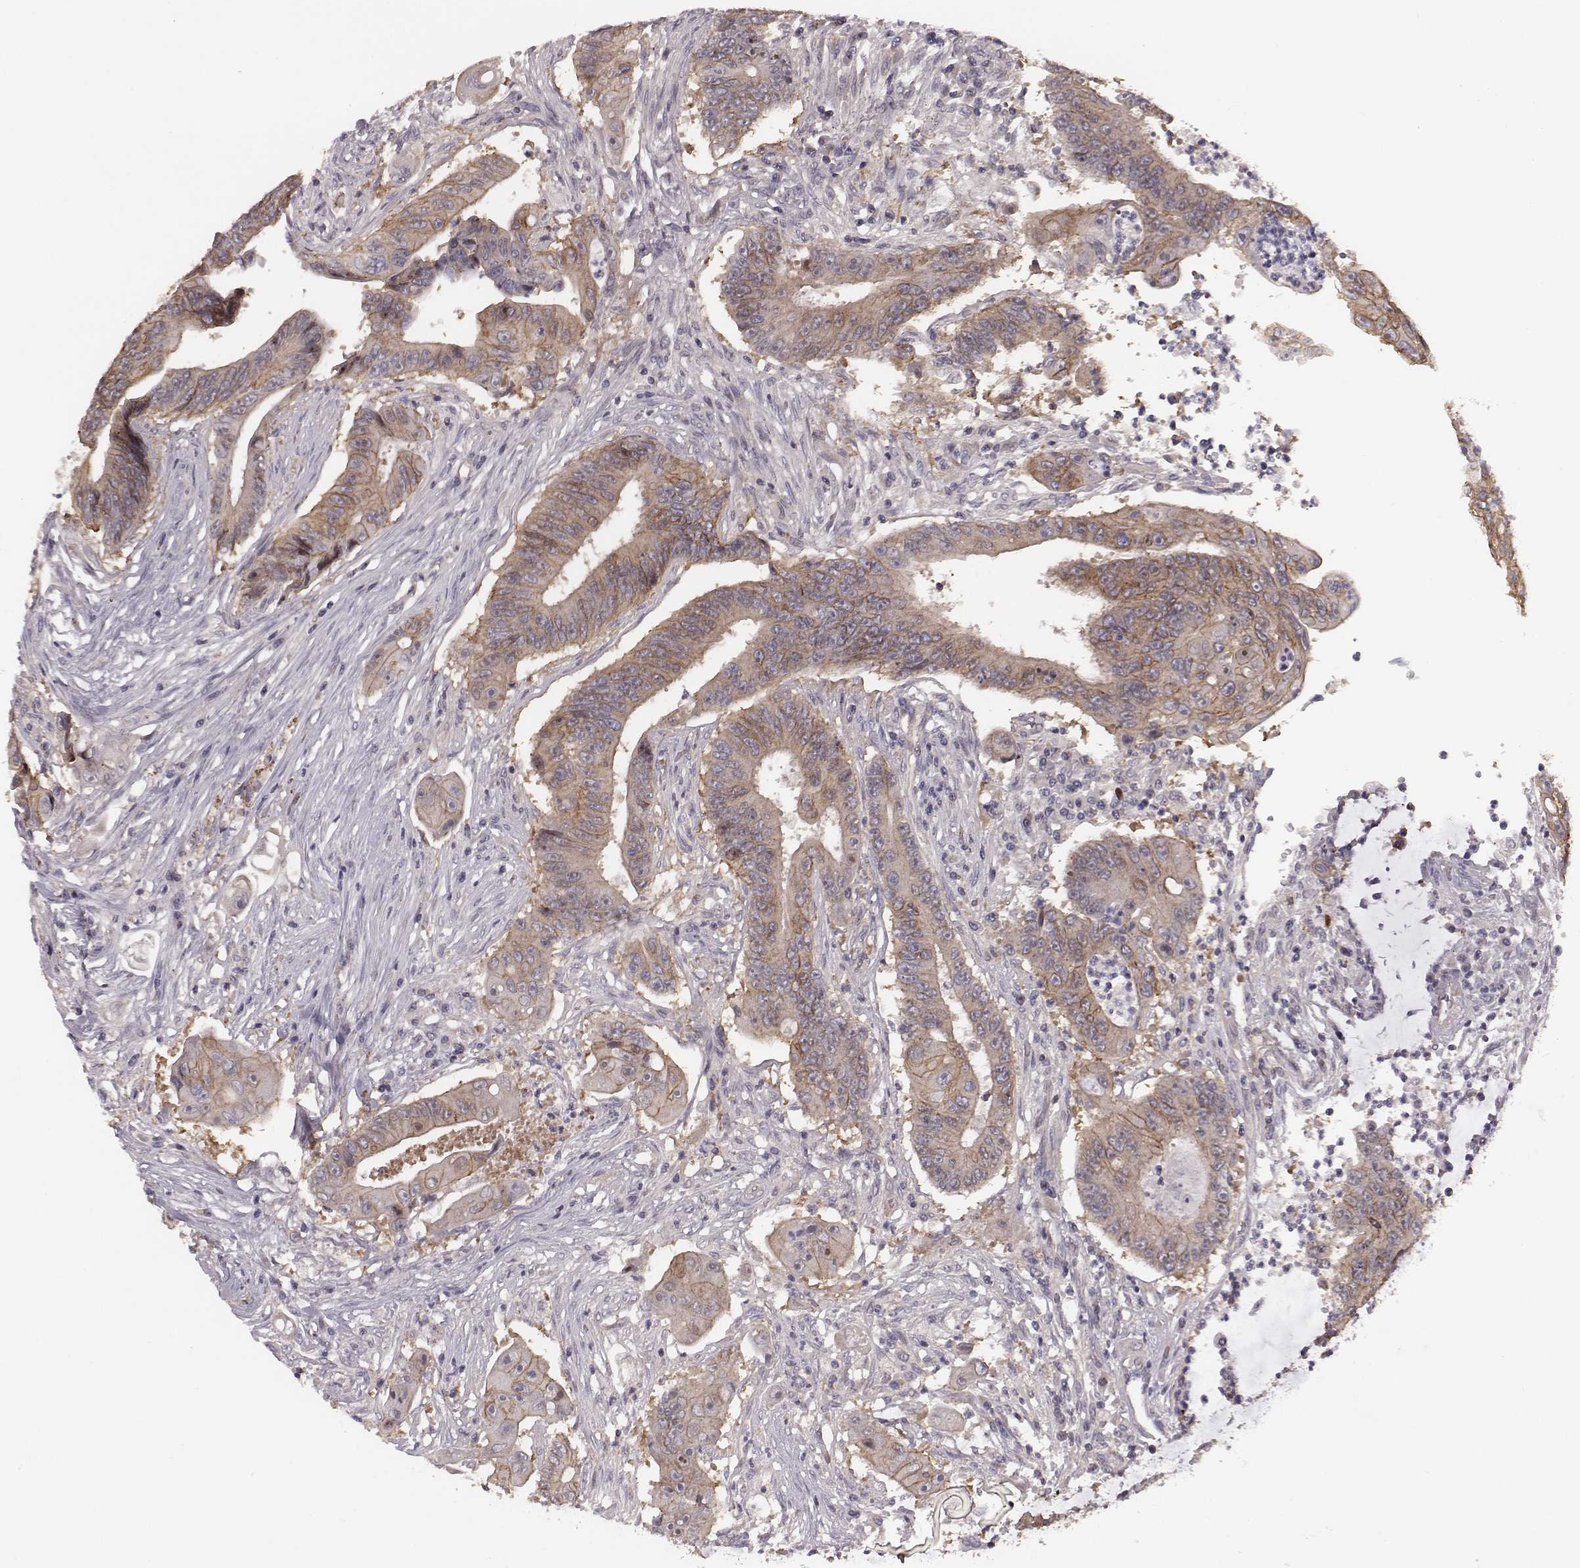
{"staining": {"intensity": "moderate", "quantity": ">75%", "location": "cytoplasmic/membranous"}, "tissue": "colorectal cancer", "cell_type": "Tumor cells", "image_type": "cancer", "snomed": [{"axis": "morphology", "description": "Adenocarcinoma, NOS"}, {"axis": "topography", "description": "Rectum"}], "caption": "Immunohistochemistry (IHC) of colorectal adenocarcinoma shows medium levels of moderate cytoplasmic/membranous positivity in approximately >75% of tumor cells.", "gene": "BICDL1", "patient": {"sex": "male", "age": 54}}